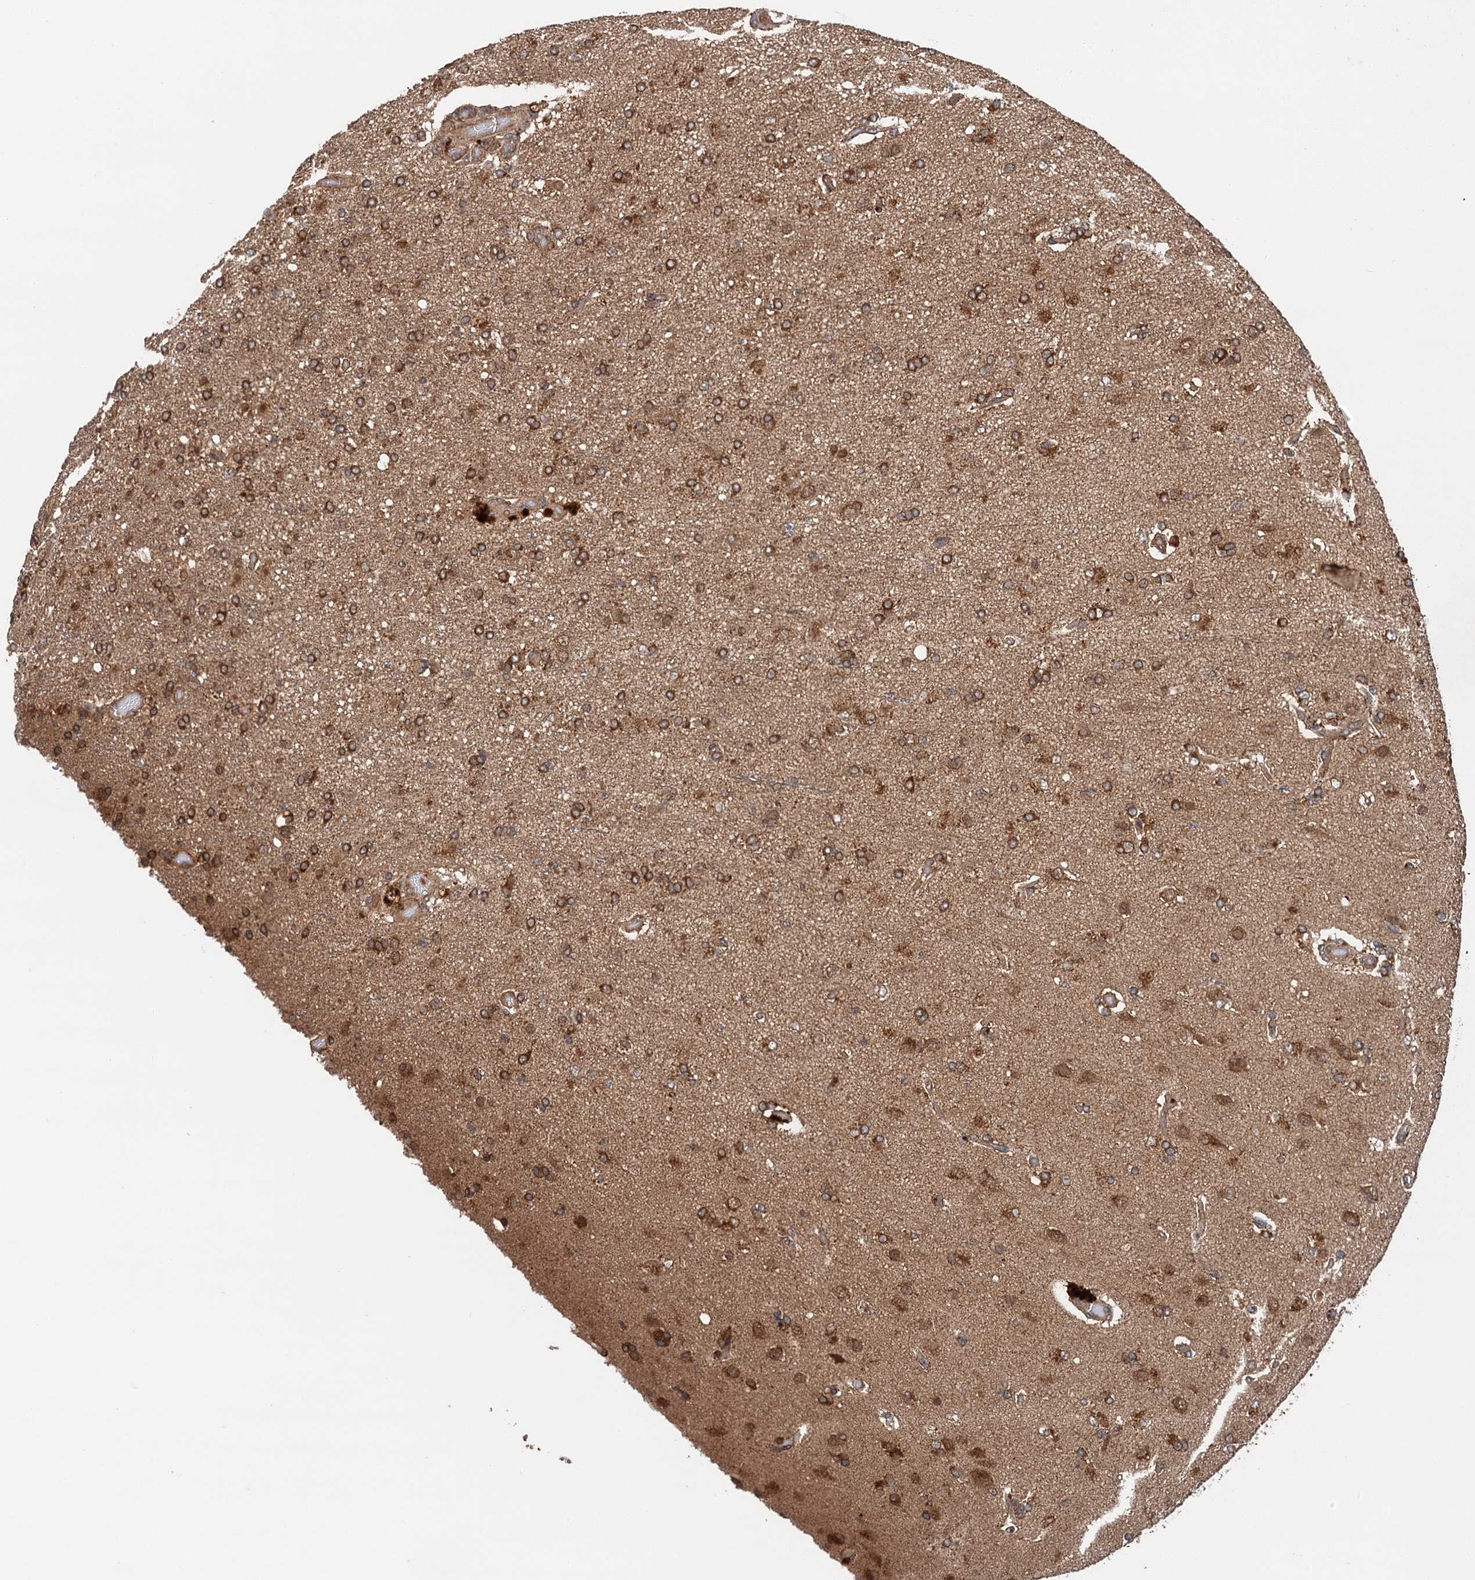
{"staining": {"intensity": "moderate", "quantity": ">75%", "location": "cytoplasmic/membranous"}, "tissue": "glioma", "cell_type": "Tumor cells", "image_type": "cancer", "snomed": [{"axis": "morphology", "description": "Glioma, malignant, High grade"}, {"axis": "topography", "description": "Brain"}], "caption": "Immunohistochemical staining of glioma shows moderate cytoplasmic/membranous protein expression in approximately >75% of tumor cells. The staining was performed using DAB (3,3'-diaminobenzidine), with brown indicating positive protein expression. Nuclei are stained blue with hematoxylin.", "gene": "NLRP10", "patient": {"sex": "female", "age": 74}}